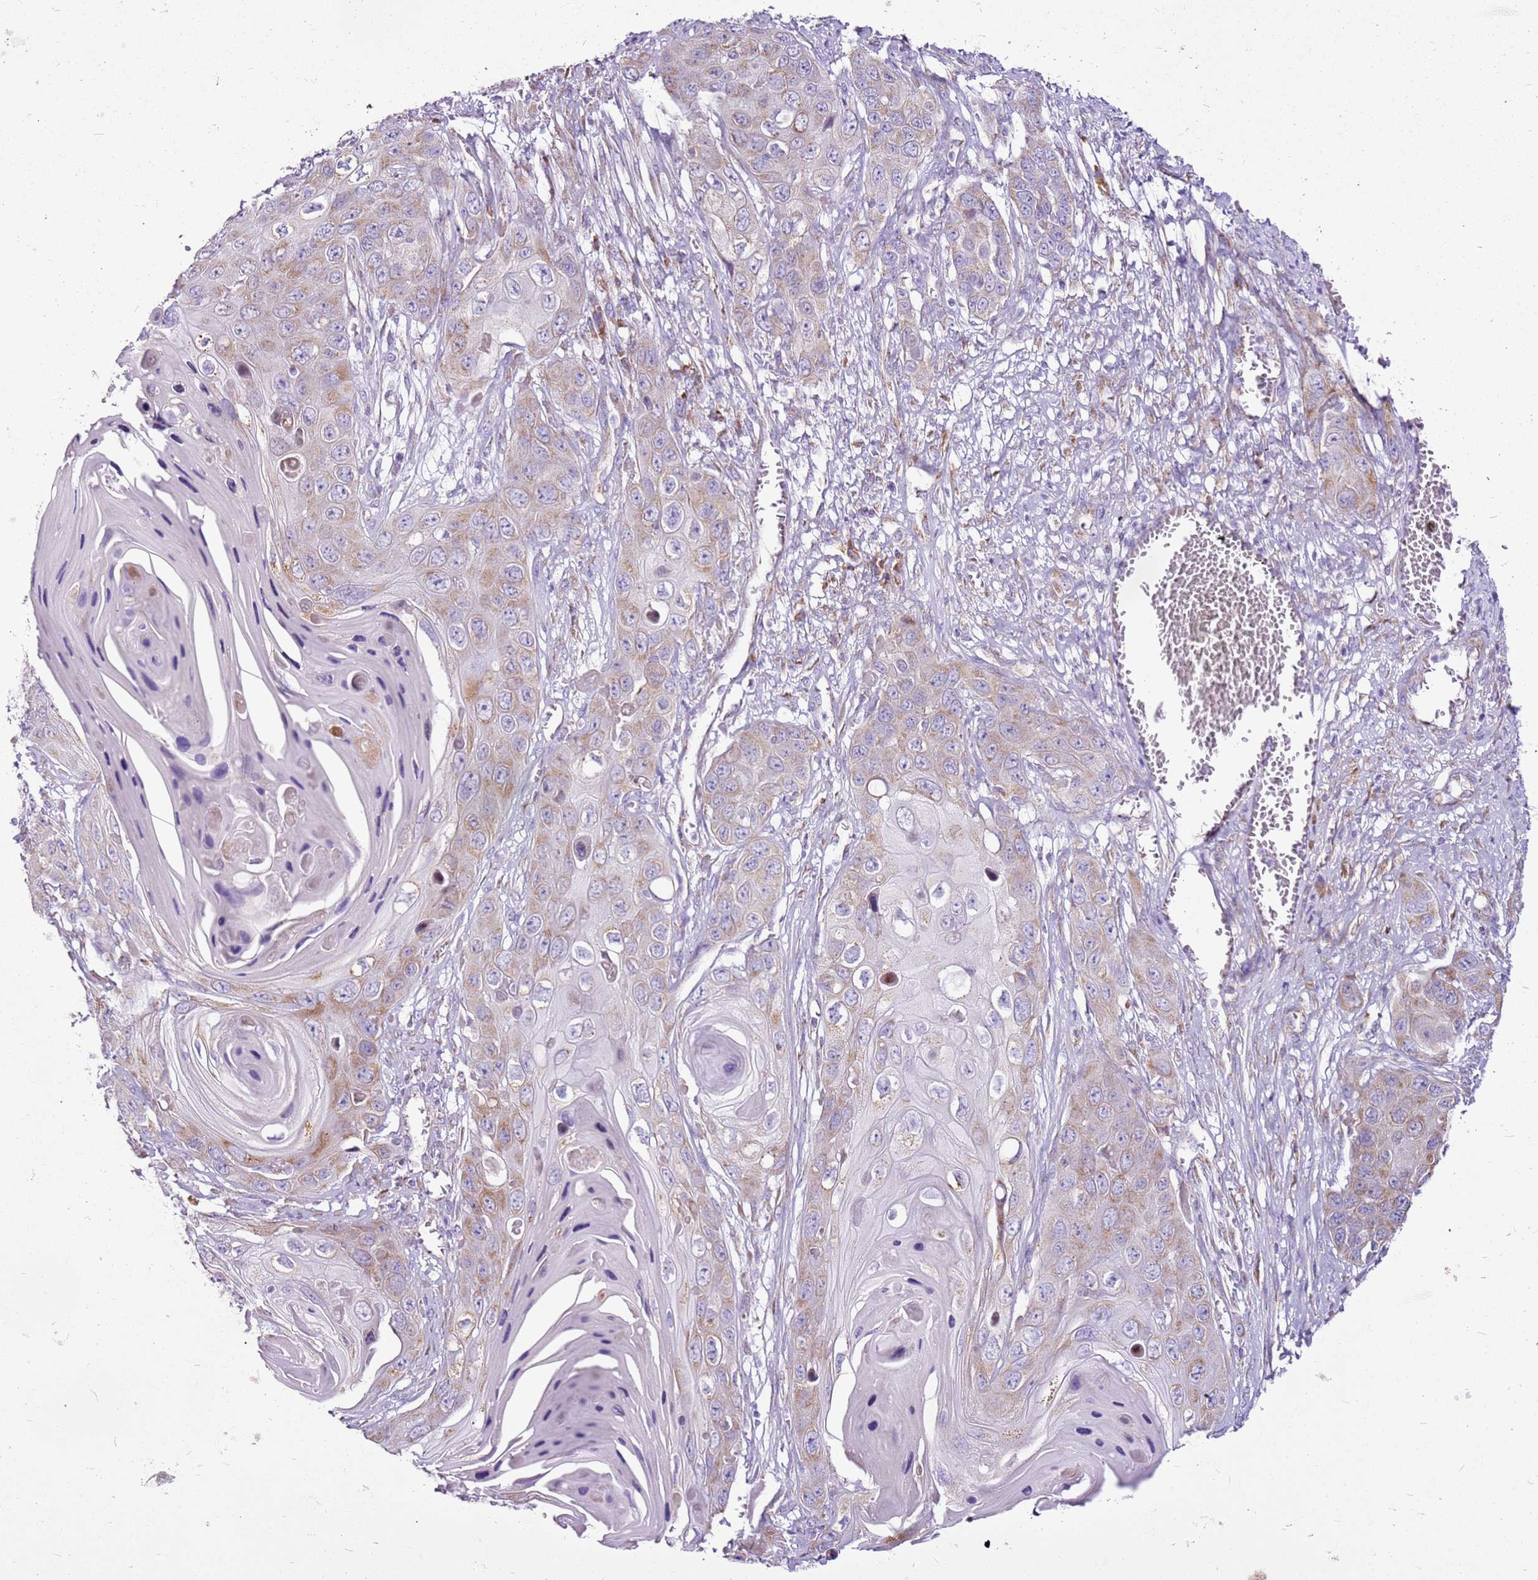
{"staining": {"intensity": "weak", "quantity": ">75%", "location": "cytoplasmic/membranous"}, "tissue": "skin cancer", "cell_type": "Tumor cells", "image_type": "cancer", "snomed": [{"axis": "morphology", "description": "Squamous cell carcinoma, NOS"}, {"axis": "topography", "description": "Skin"}], "caption": "Approximately >75% of tumor cells in squamous cell carcinoma (skin) display weak cytoplasmic/membranous protein staining as visualized by brown immunohistochemical staining.", "gene": "MRPL36", "patient": {"sex": "male", "age": 55}}